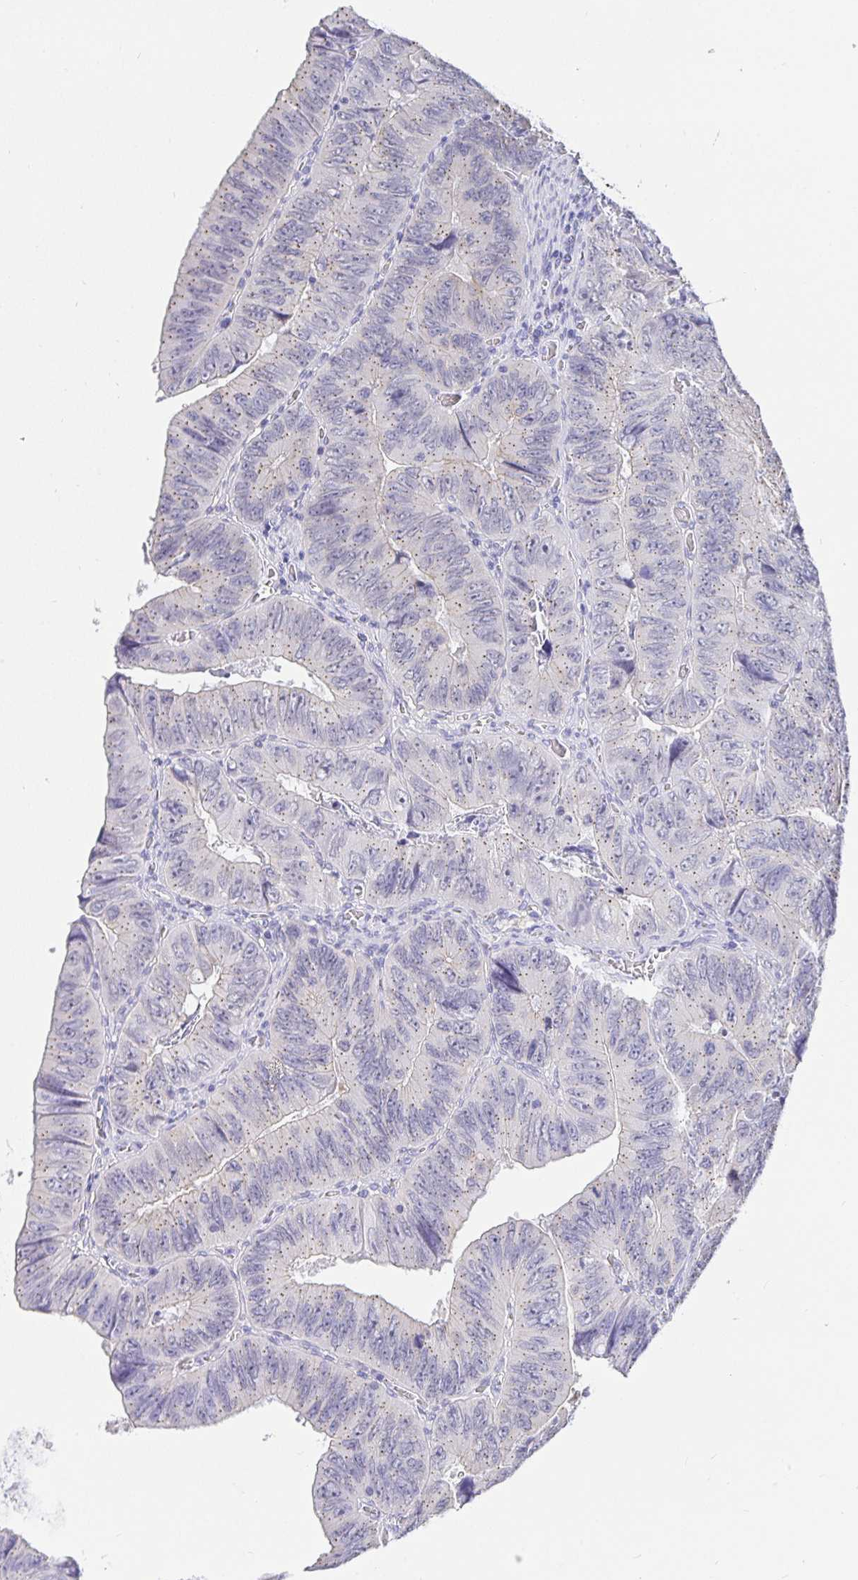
{"staining": {"intensity": "weak", "quantity": "<25%", "location": "cytoplasmic/membranous"}, "tissue": "colorectal cancer", "cell_type": "Tumor cells", "image_type": "cancer", "snomed": [{"axis": "morphology", "description": "Adenocarcinoma, NOS"}, {"axis": "topography", "description": "Colon"}], "caption": "Colorectal cancer (adenocarcinoma) was stained to show a protein in brown. There is no significant staining in tumor cells.", "gene": "EZHIP", "patient": {"sex": "female", "age": 84}}